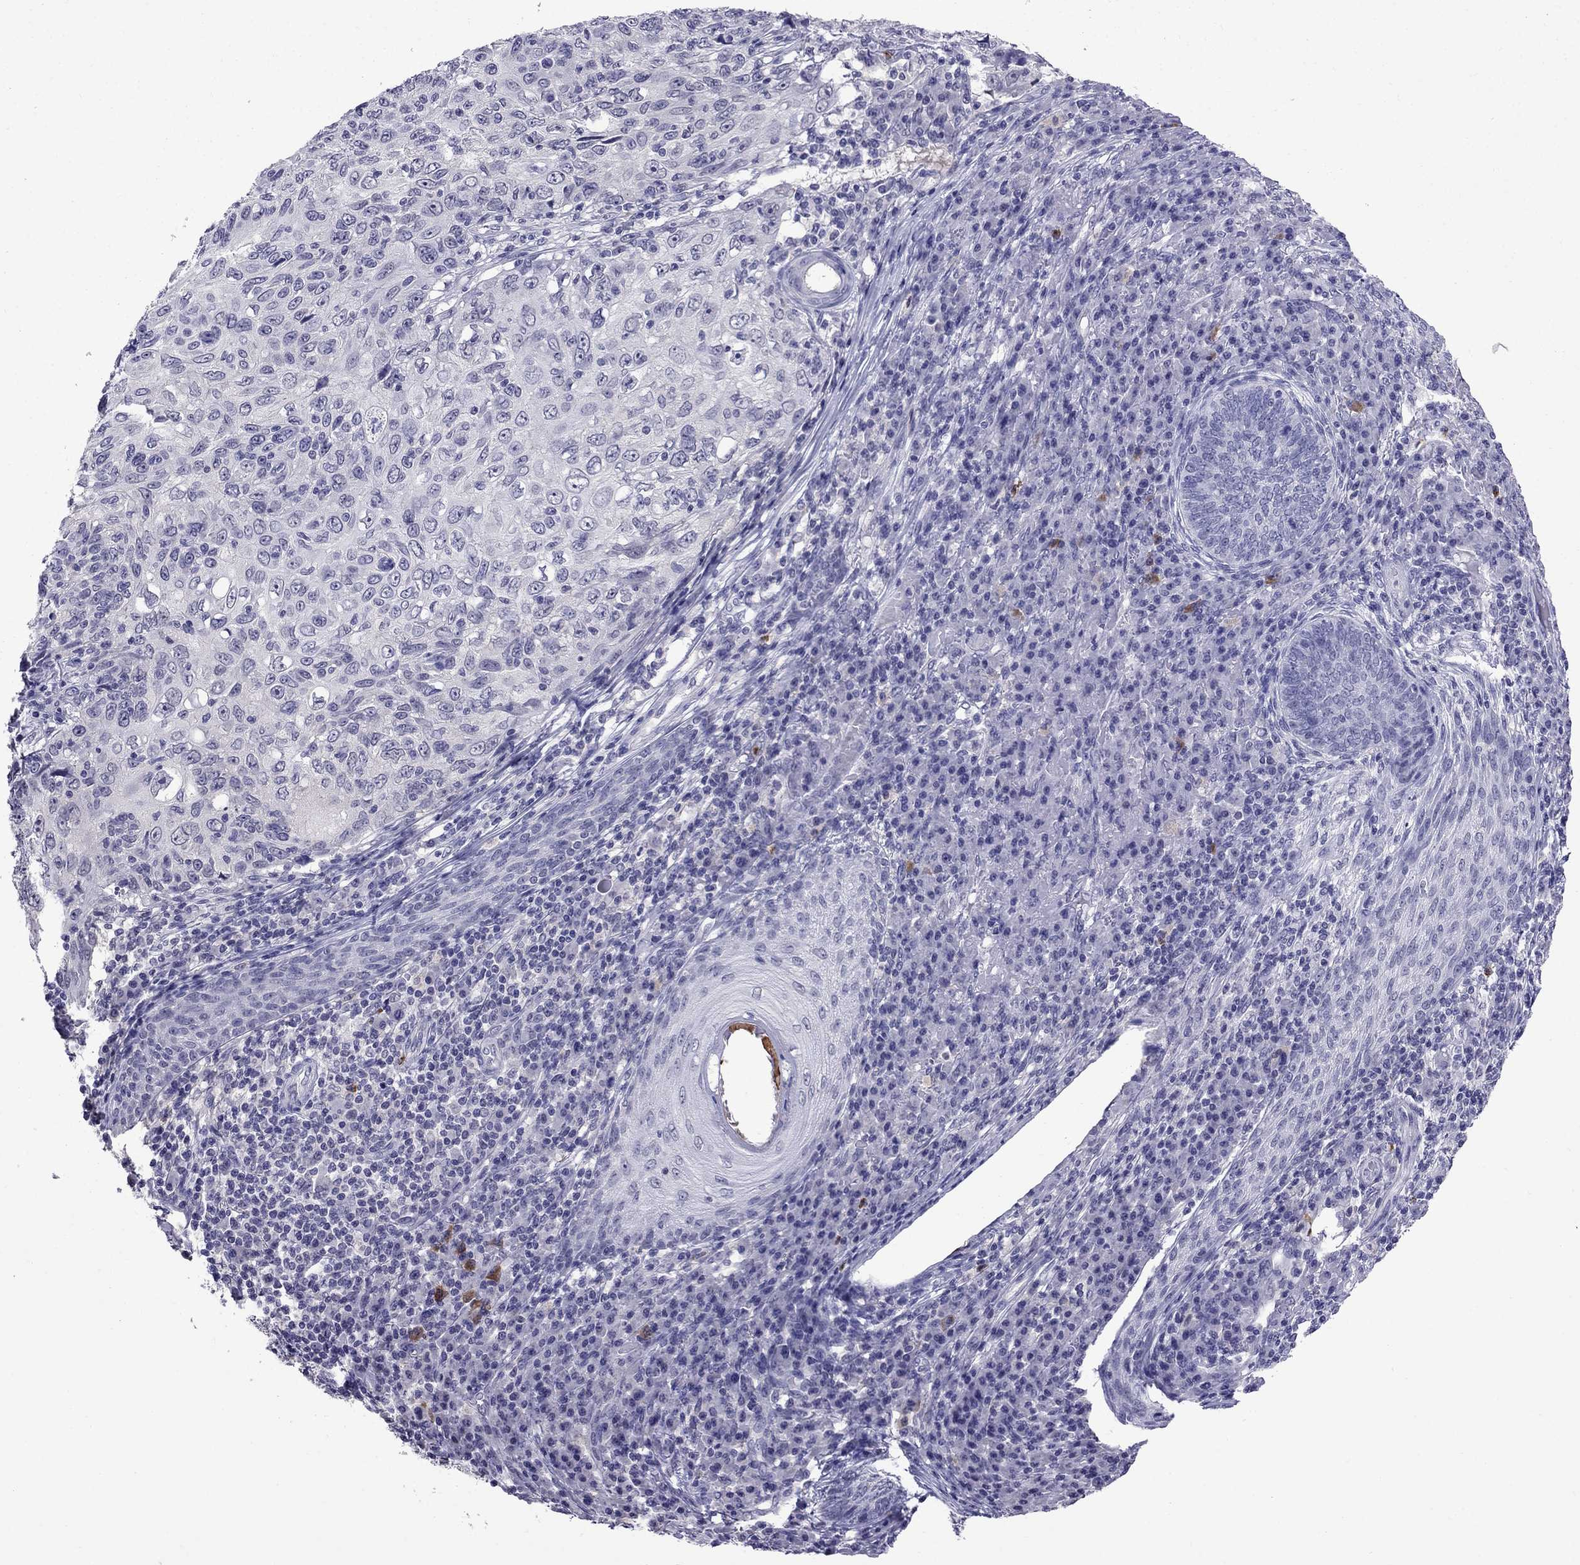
{"staining": {"intensity": "negative", "quantity": "none", "location": "none"}, "tissue": "skin cancer", "cell_type": "Tumor cells", "image_type": "cancer", "snomed": [{"axis": "morphology", "description": "Squamous cell carcinoma, NOS"}, {"axis": "topography", "description": "Skin"}], "caption": "This is an immunohistochemistry (IHC) micrograph of squamous cell carcinoma (skin). There is no staining in tumor cells.", "gene": "OLFM4", "patient": {"sex": "male", "age": 92}}